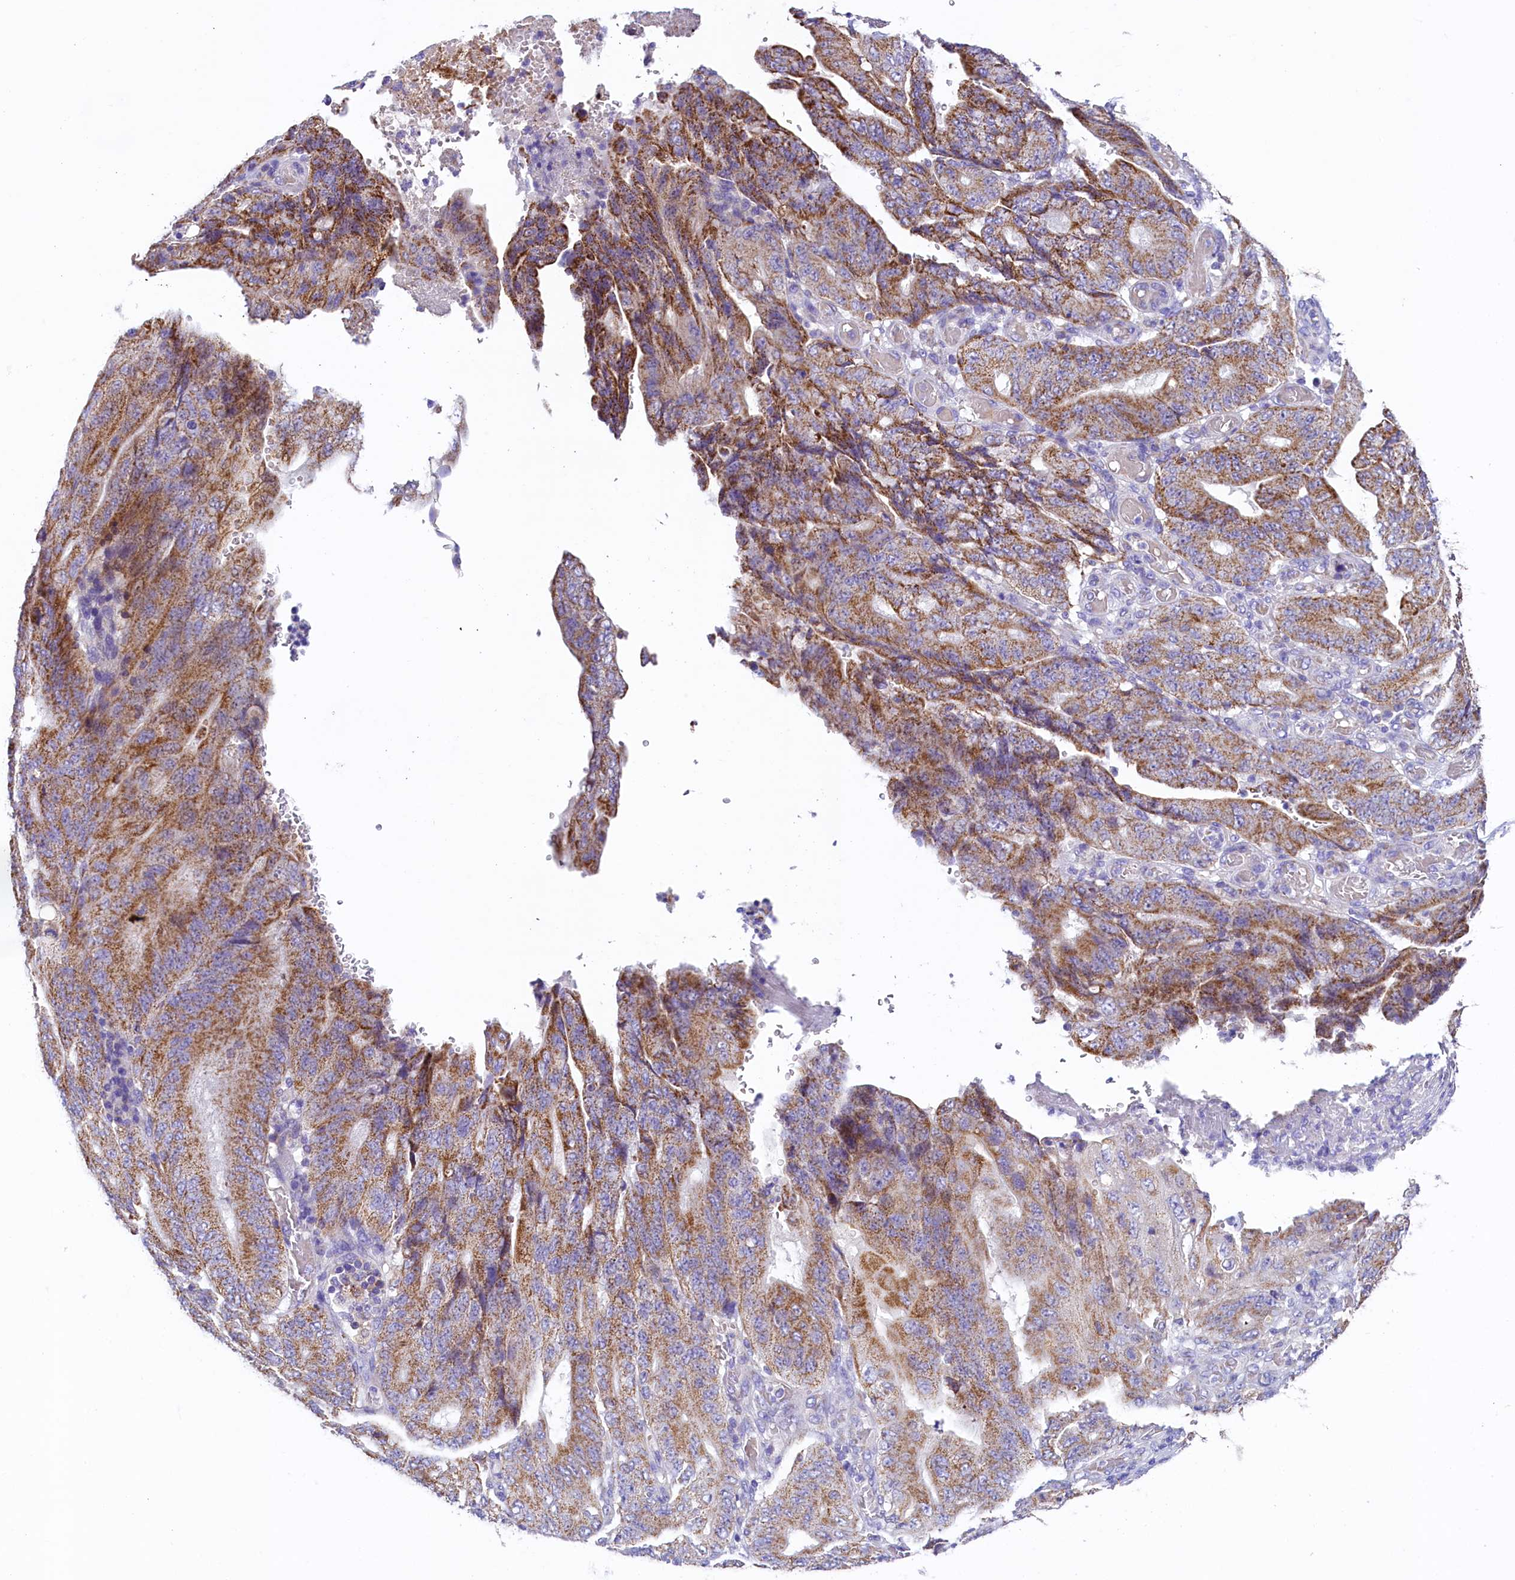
{"staining": {"intensity": "moderate", "quantity": ">75%", "location": "cytoplasmic/membranous"}, "tissue": "stomach cancer", "cell_type": "Tumor cells", "image_type": "cancer", "snomed": [{"axis": "morphology", "description": "Adenocarcinoma, NOS"}, {"axis": "topography", "description": "Stomach"}], "caption": "Tumor cells reveal medium levels of moderate cytoplasmic/membranous expression in approximately >75% of cells in human stomach cancer. The staining is performed using DAB brown chromogen to label protein expression. The nuclei are counter-stained blue using hematoxylin.", "gene": "PMPCB", "patient": {"sex": "female", "age": 73}}